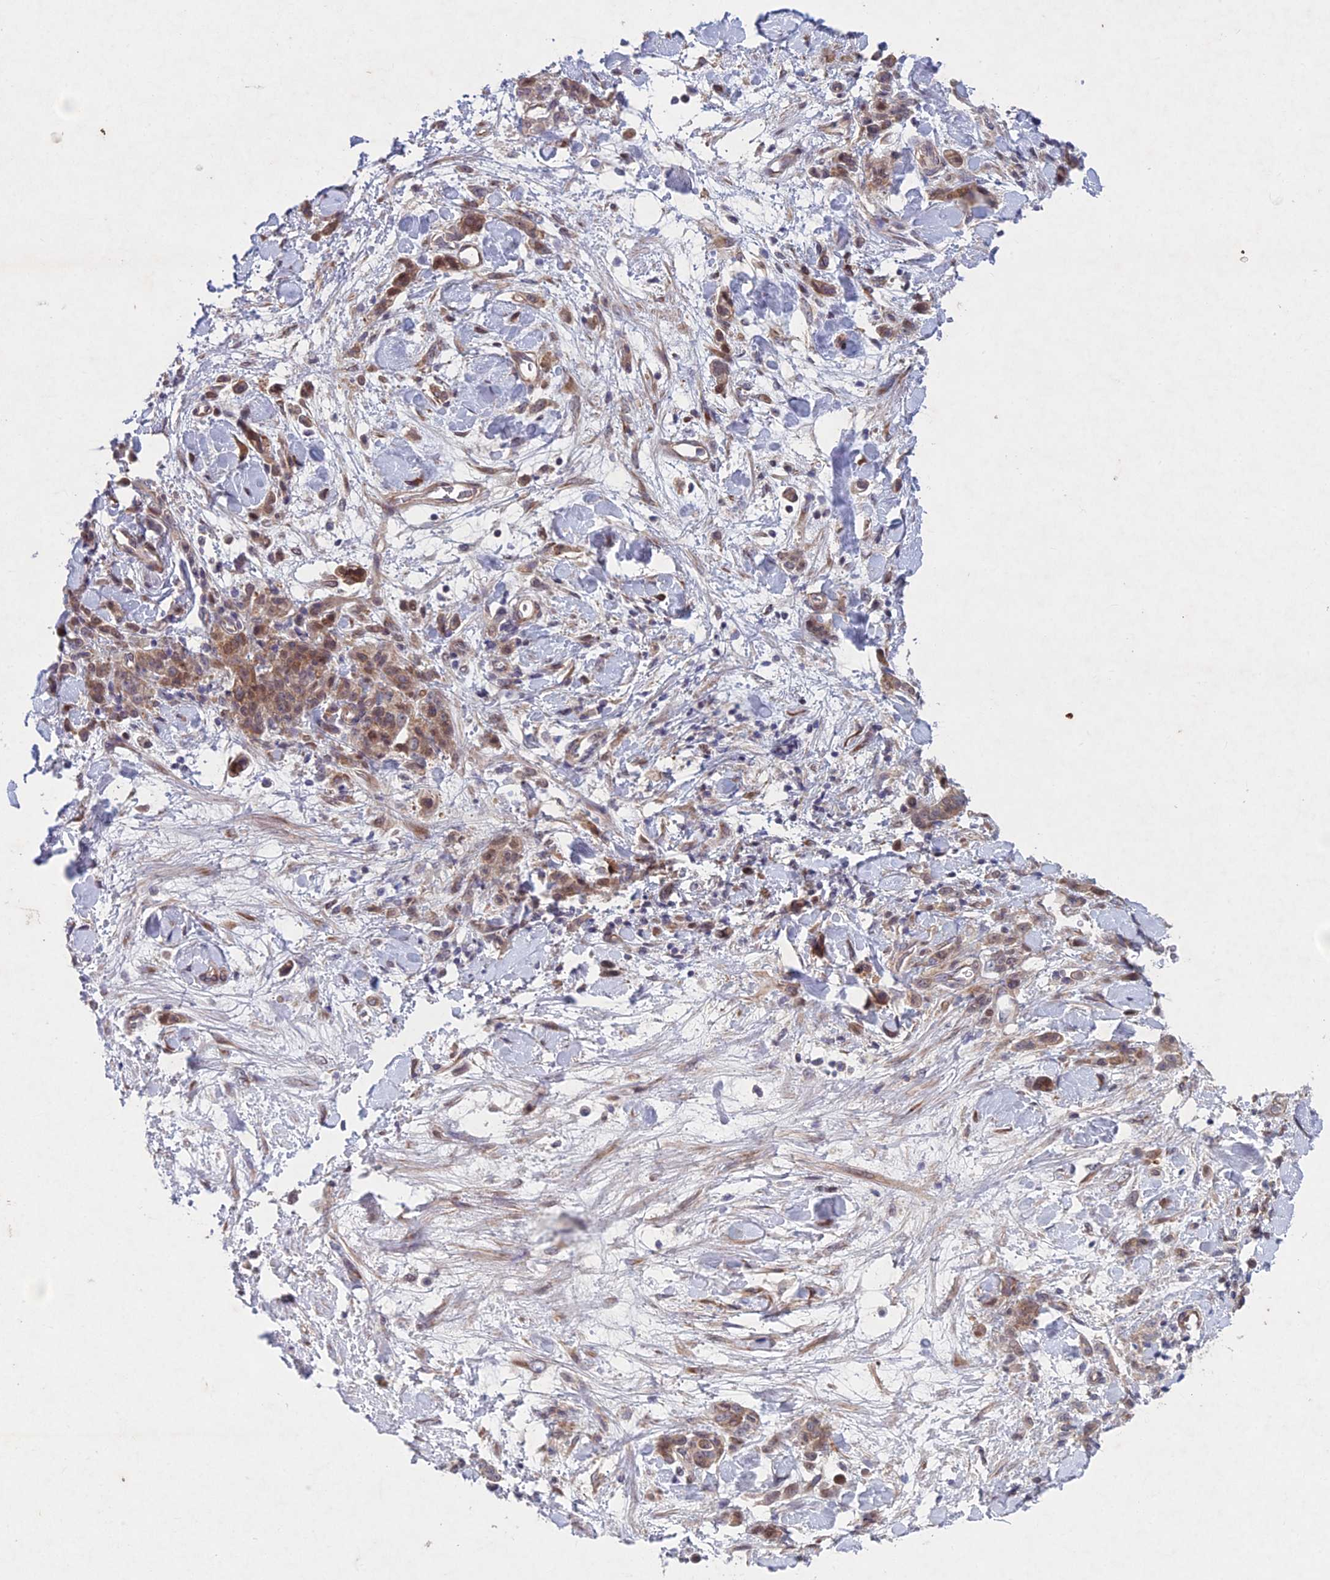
{"staining": {"intensity": "weak", "quantity": "25%-75%", "location": "cytoplasmic/membranous"}, "tissue": "stomach cancer", "cell_type": "Tumor cells", "image_type": "cancer", "snomed": [{"axis": "morphology", "description": "Normal tissue, NOS"}, {"axis": "morphology", "description": "Adenocarcinoma, NOS"}, {"axis": "topography", "description": "Stomach"}], "caption": "Tumor cells display low levels of weak cytoplasmic/membranous staining in approximately 25%-75% of cells in human adenocarcinoma (stomach).", "gene": "PTHLH", "patient": {"sex": "male", "age": 82}}